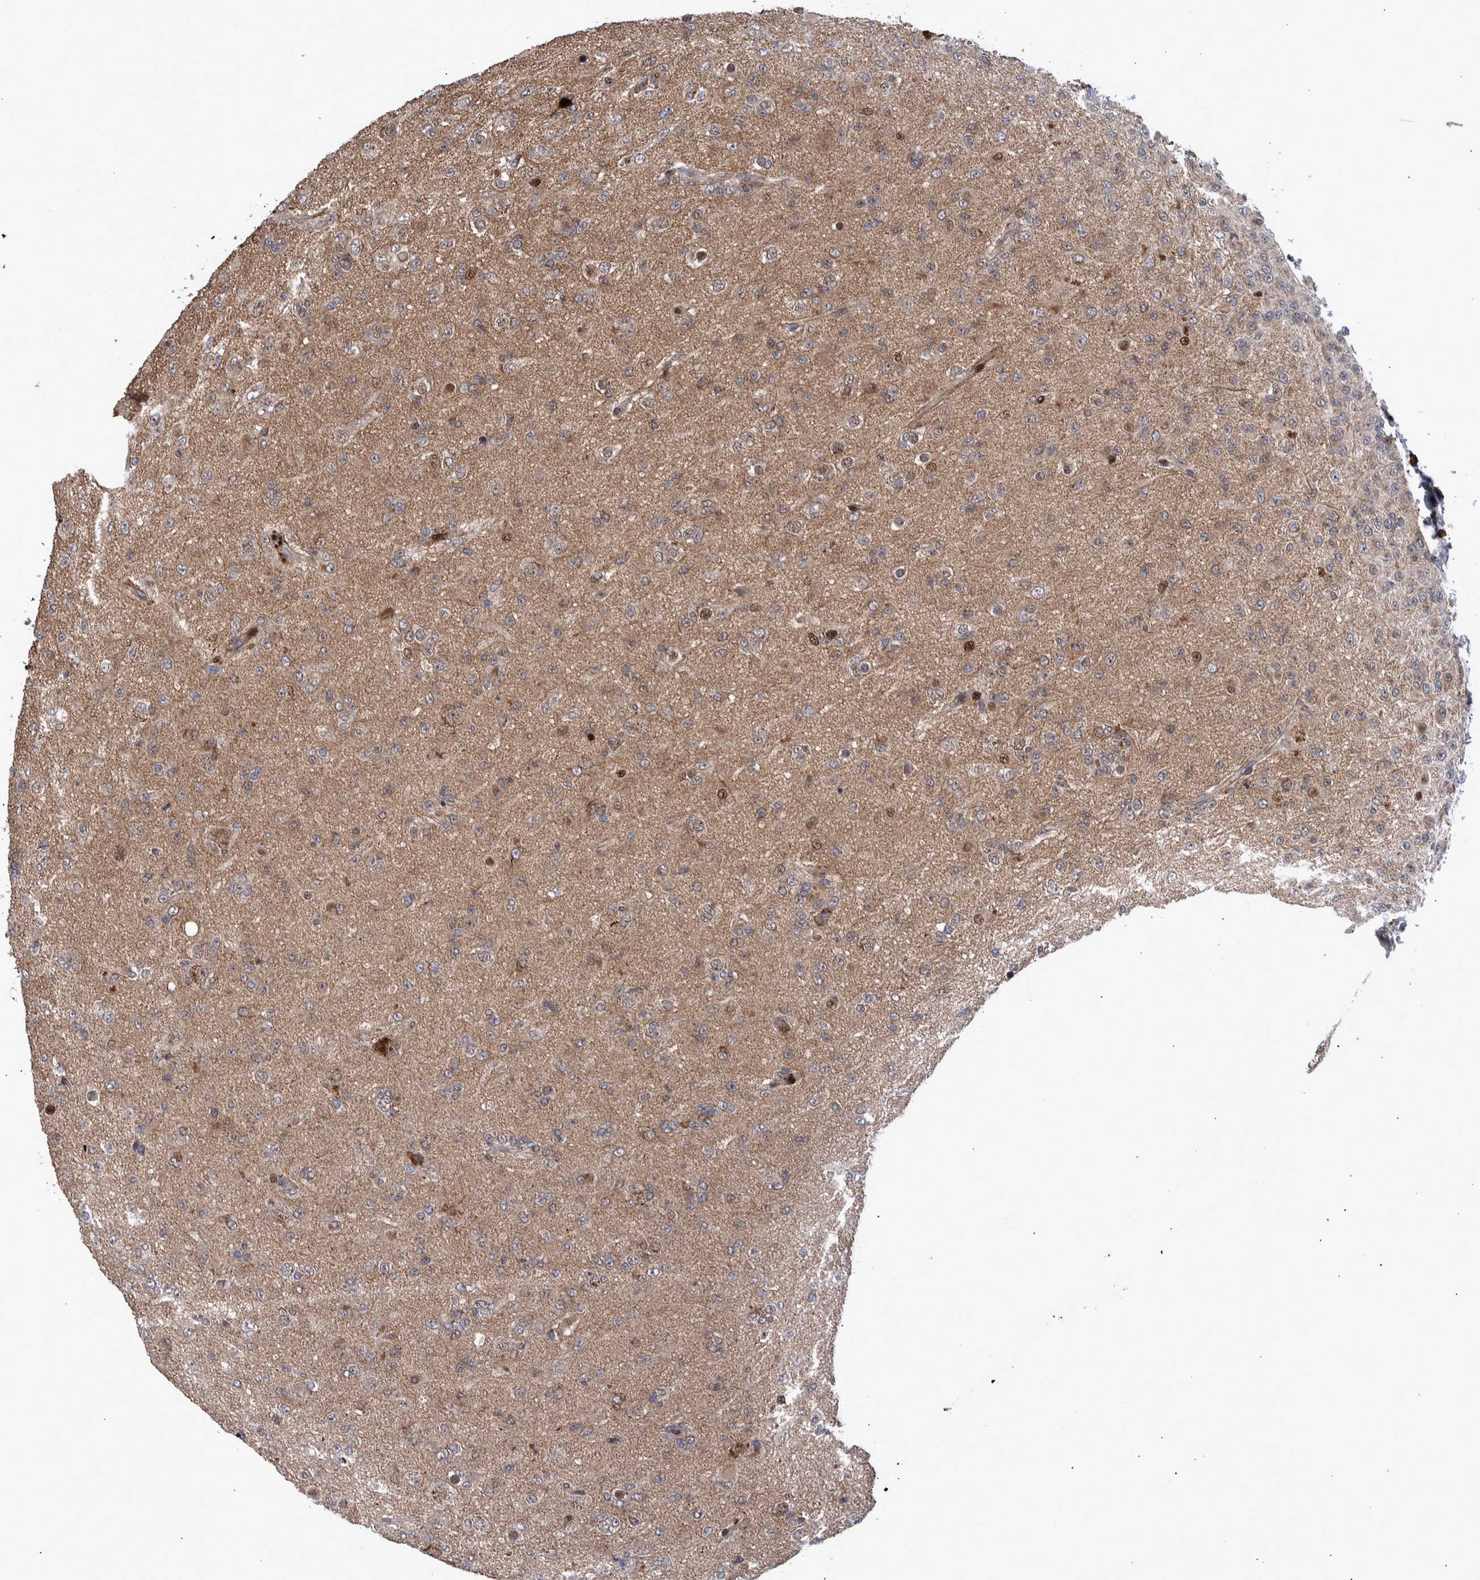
{"staining": {"intensity": "weak", "quantity": ">75%", "location": "cytoplasmic/membranous"}, "tissue": "glioma", "cell_type": "Tumor cells", "image_type": "cancer", "snomed": [{"axis": "morphology", "description": "Glioma, malignant, Low grade"}, {"axis": "topography", "description": "Brain"}], "caption": "Protein staining of glioma tissue demonstrates weak cytoplasmic/membranous expression in about >75% of tumor cells.", "gene": "SHISA6", "patient": {"sex": "male", "age": 65}}